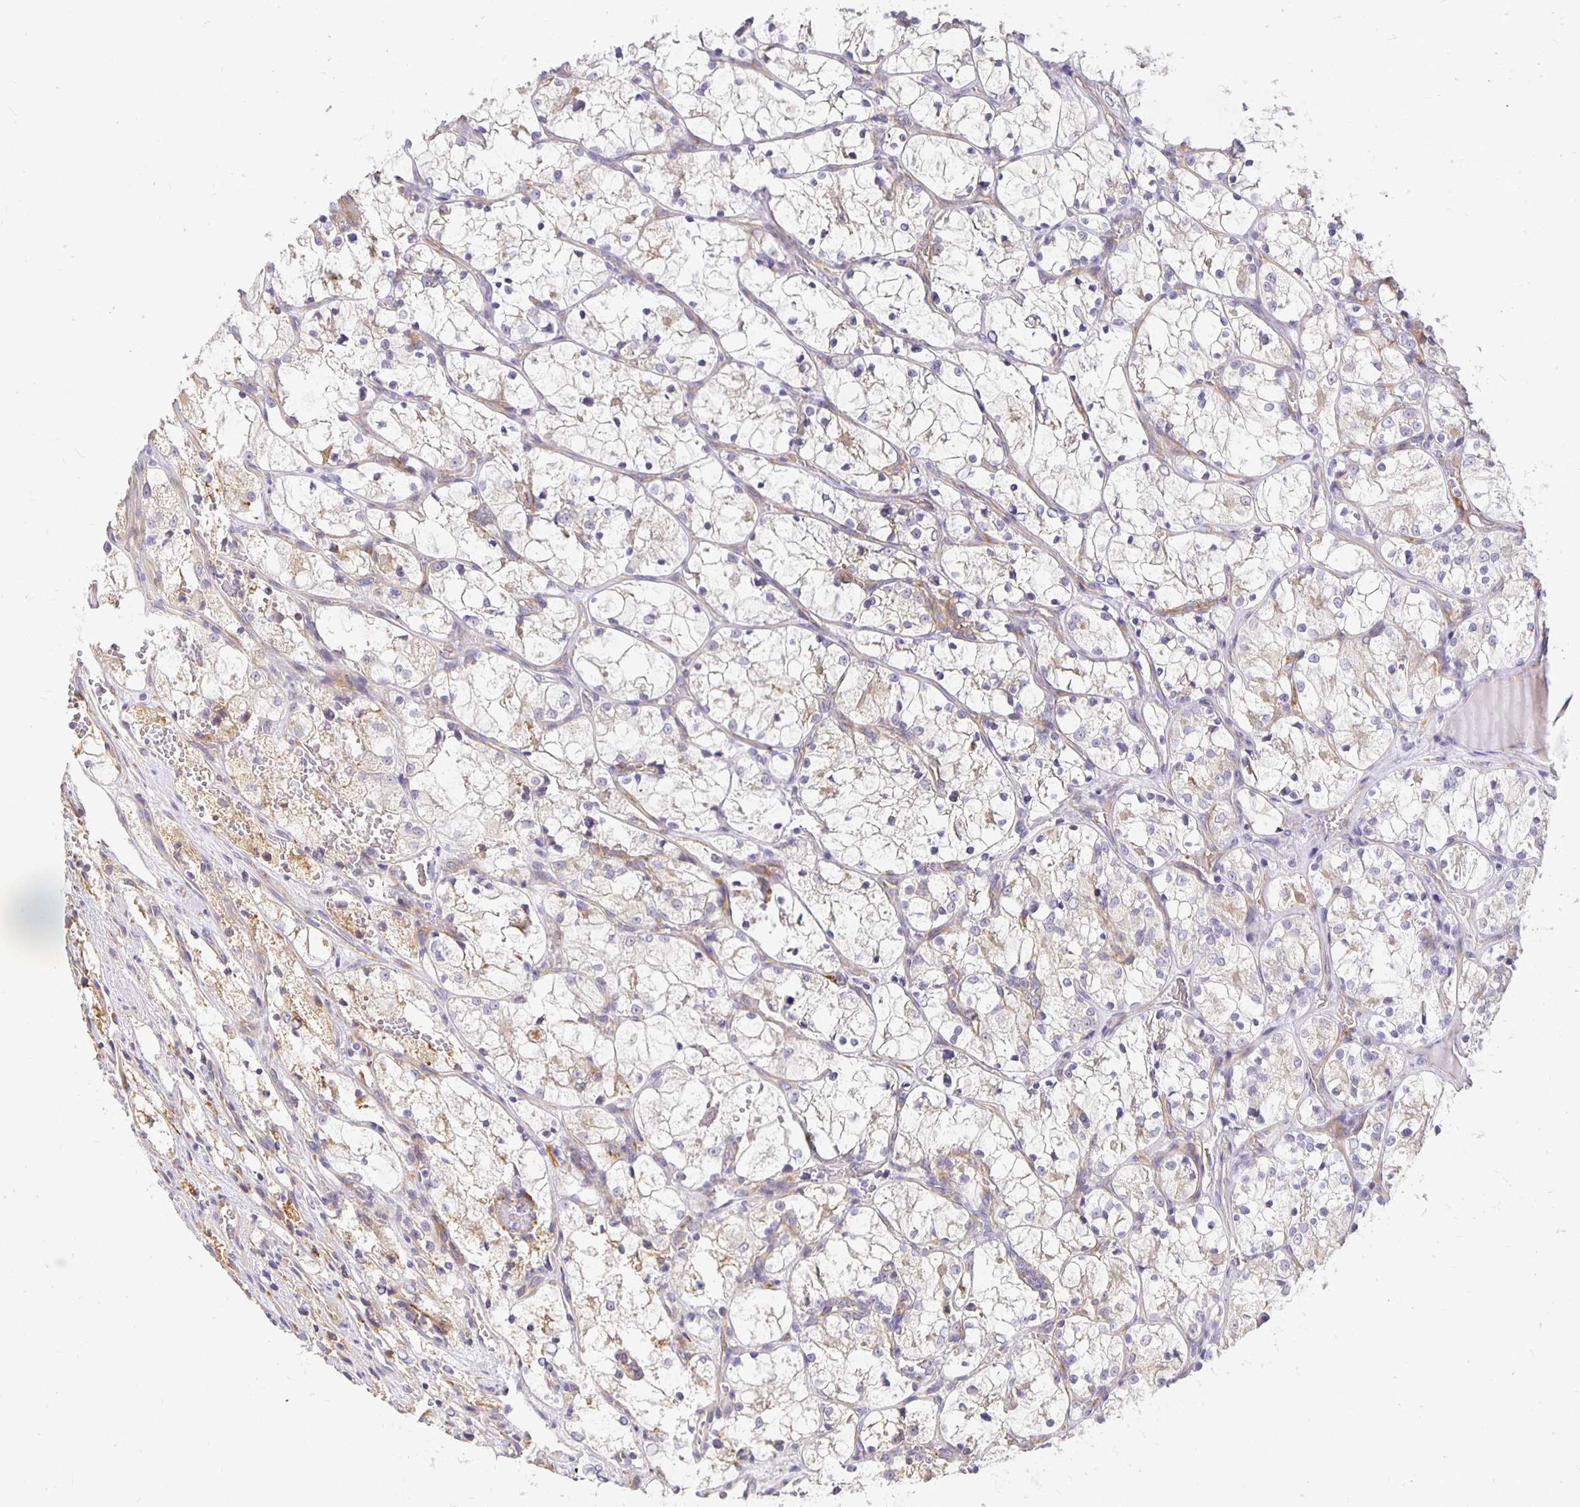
{"staining": {"intensity": "negative", "quantity": "none", "location": "none"}, "tissue": "renal cancer", "cell_type": "Tumor cells", "image_type": "cancer", "snomed": [{"axis": "morphology", "description": "Adenocarcinoma, NOS"}, {"axis": "topography", "description": "Kidney"}], "caption": "An IHC histopathology image of renal cancer (adenocarcinoma) is shown. There is no staining in tumor cells of renal cancer (adenocarcinoma).", "gene": "PLOD1", "patient": {"sex": "female", "age": 69}}